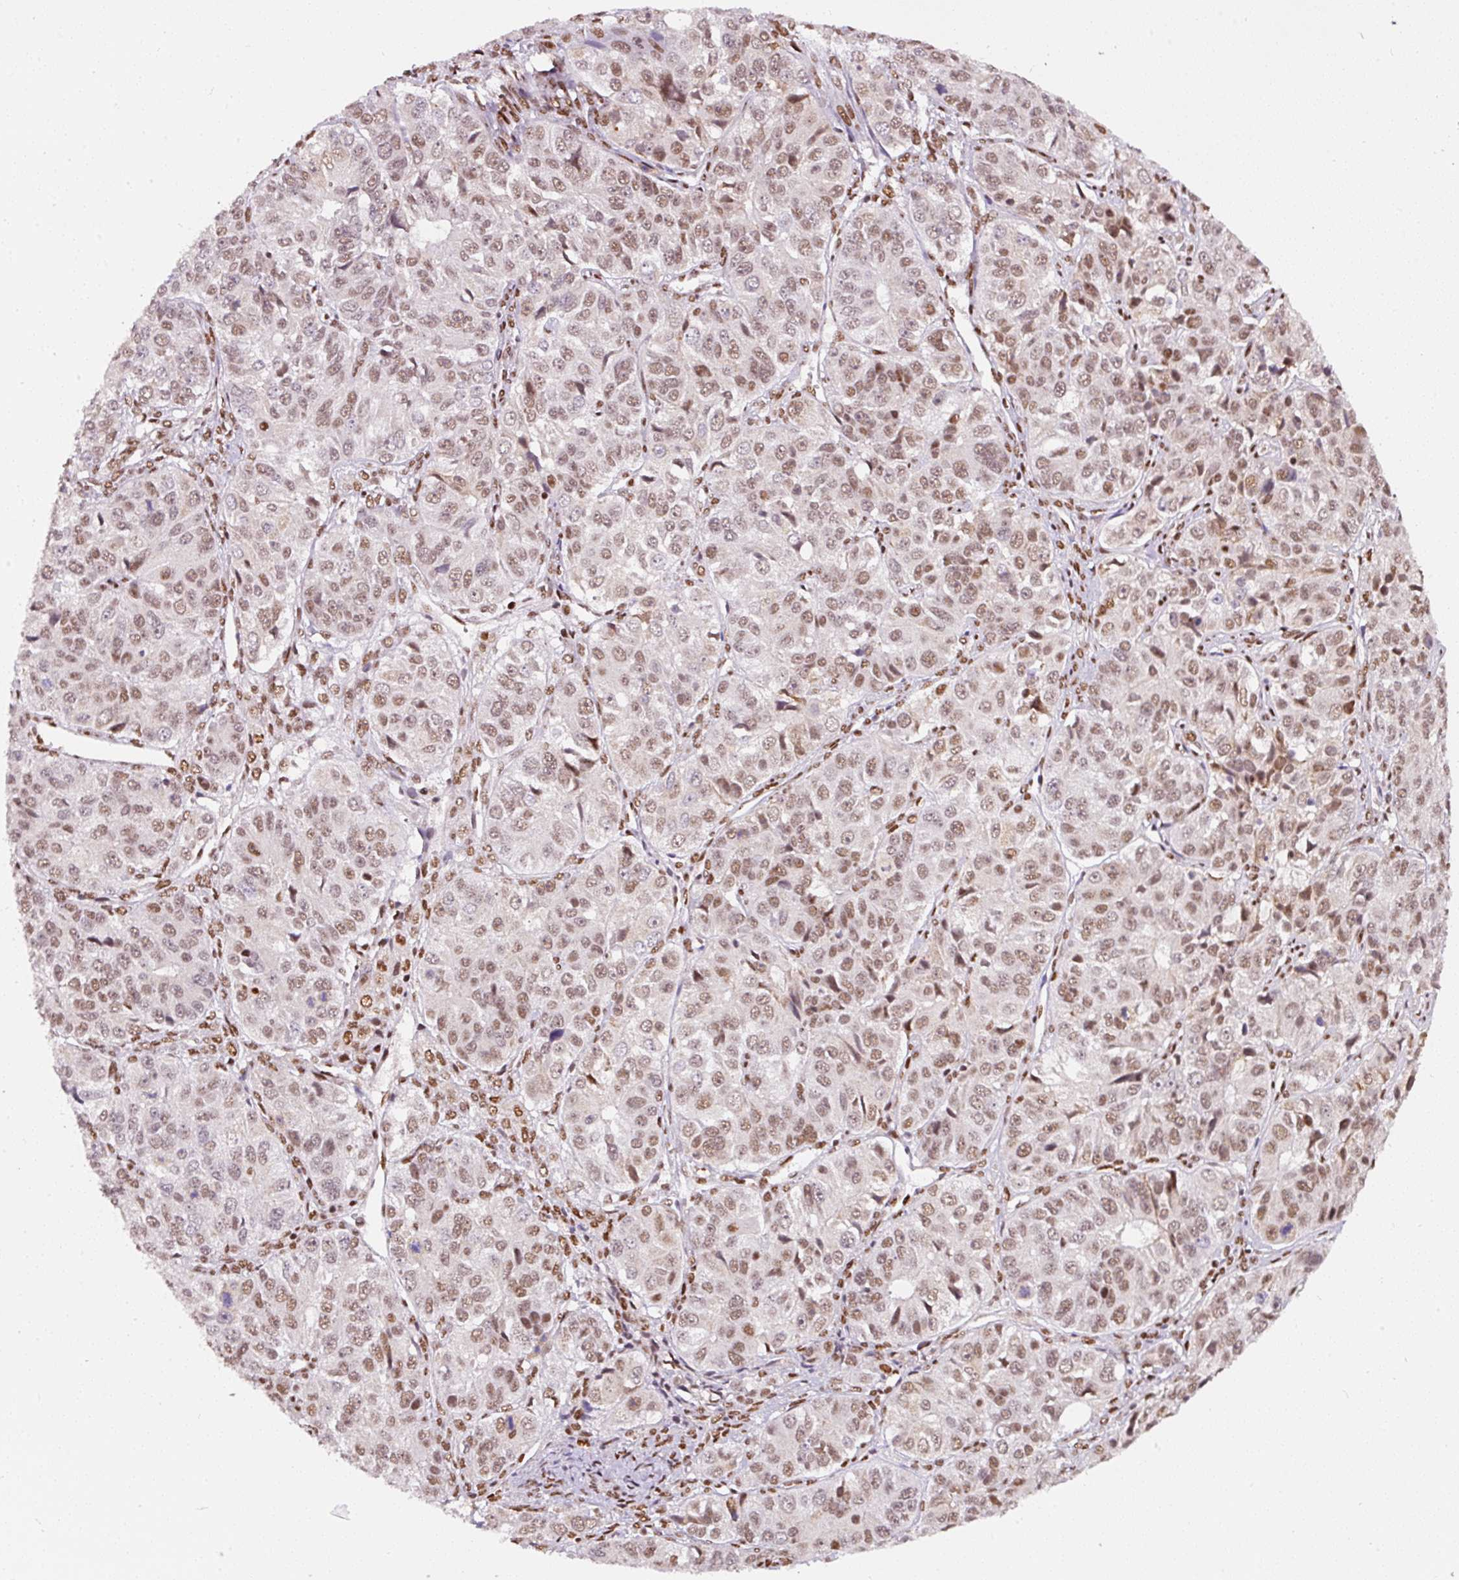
{"staining": {"intensity": "moderate", "quantity": "25%-75%", "location": "nuclear"}, "tissue": "ovarian cancer", "cell_type": "Tumor cells", "image_type": "cancer", "snomed": [{"axis": "morphology", "description": "Carcinoma, endometroid"}, {"axis": "topography", "description": "Ovary"}], "caption": "Immunohistochemistry histopathology image of neoplastic tissue: human ovarian cancer stained using immunohistochemistry exhibits medium levels of moderate protein expression localized specifically in the nuclear of tumor cells, appearing as a nuclear brown color.", "gene": "HNRNPC", "patient": {"sex": "female", "age": 51}}